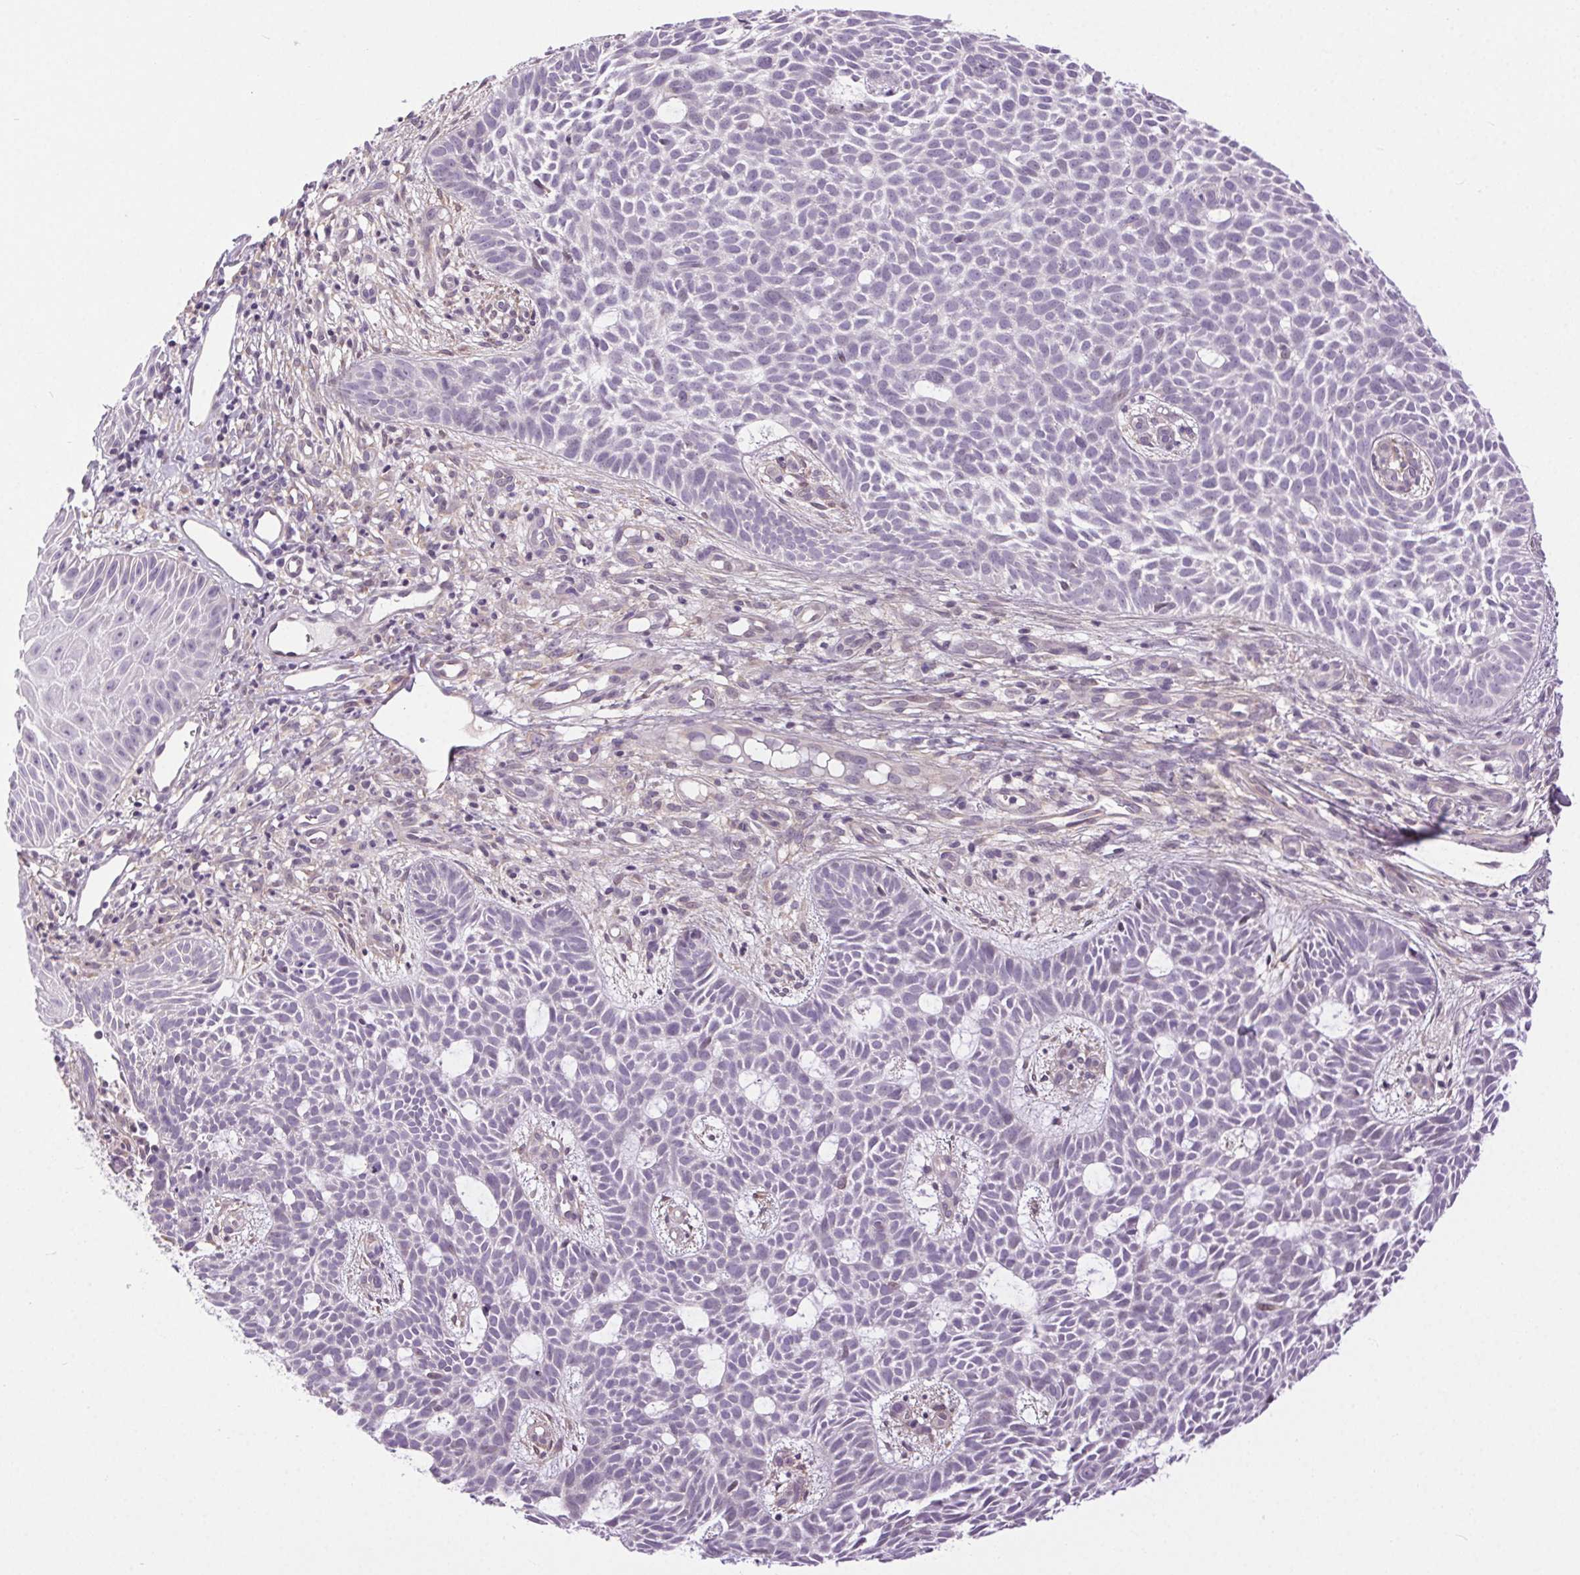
{"staining": {"intensity": "negative", "quantity": "none", "location": "none"}, "tissue": "skin cancer", "cell_type": "Tumor cells", "image_type": "cancer", "snomed": [{"axis": "morphology", "description": "Basal cell carcinoma"}, {"axis": "topography", "description": "Skin"}], "caption": "Tumor cells are negative for brown protein staining in skin cancer.", "gene": "SYT11", "patient": {"sex": "male", "age": 59}}